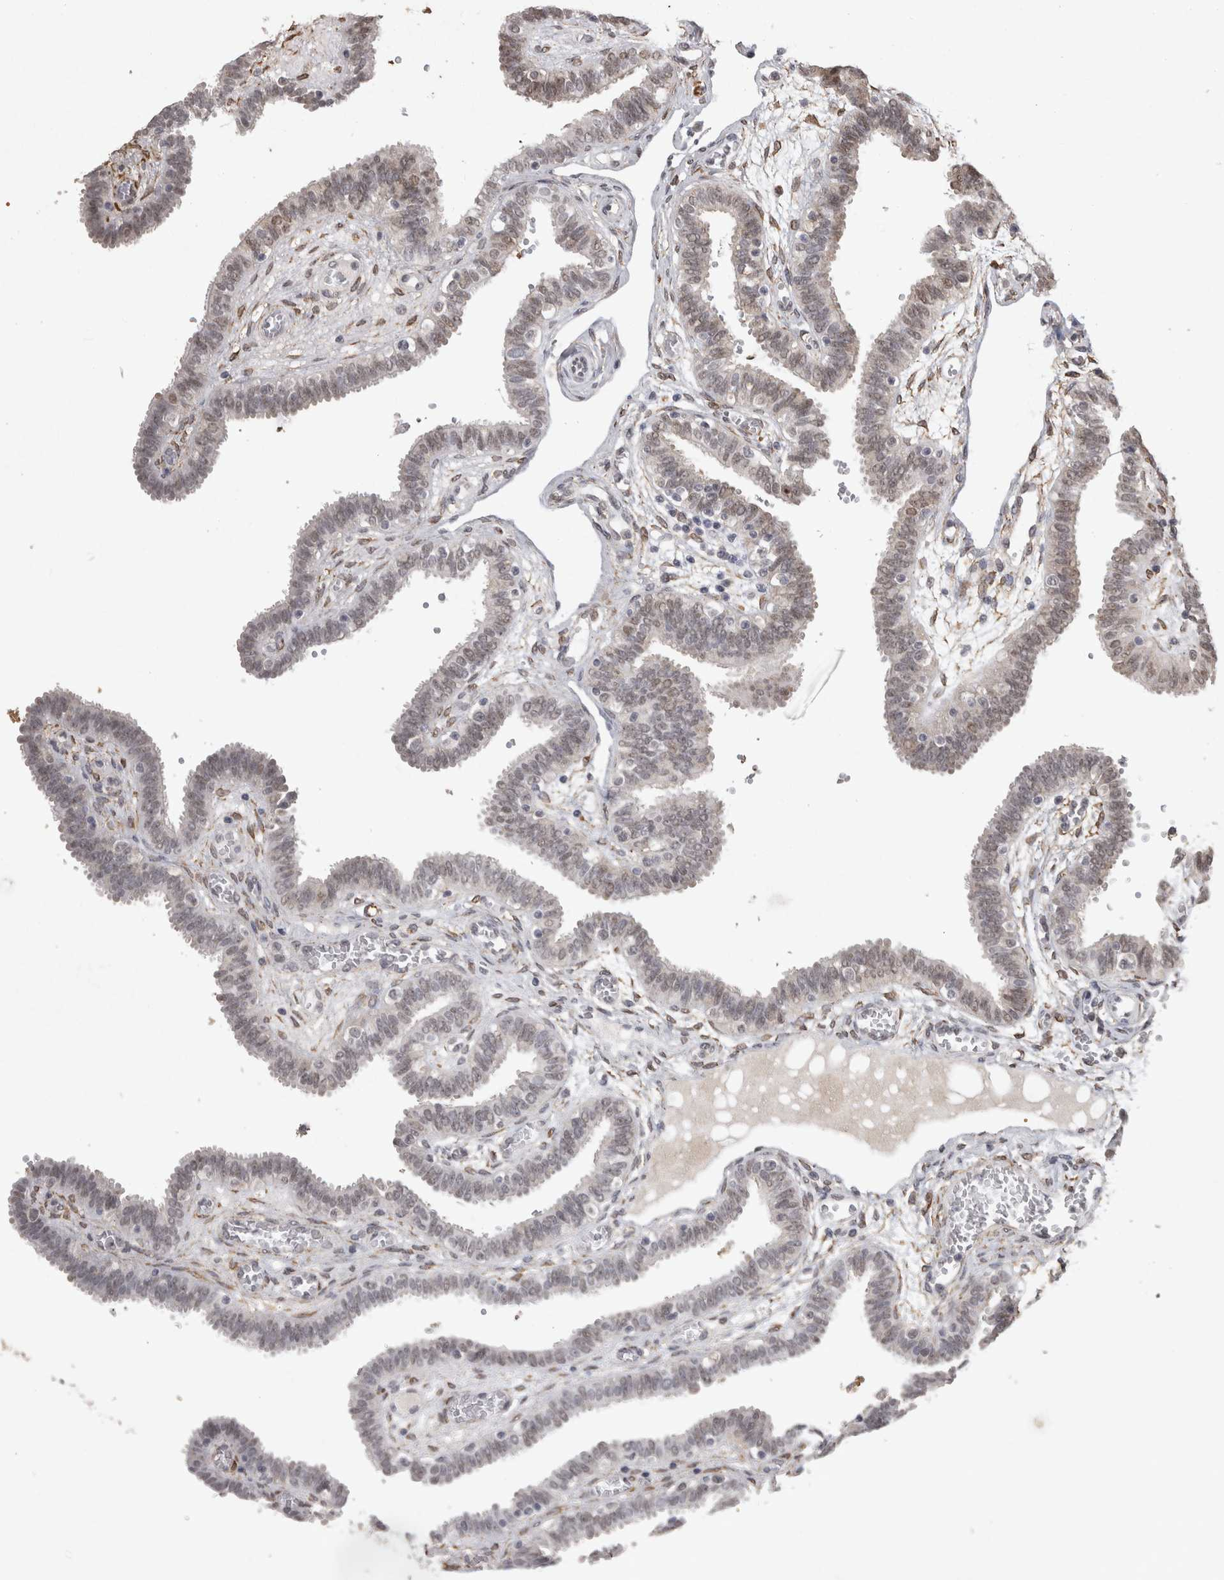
{"staining": {"intensity": "weak", "quantity": "<25%", "location": "nuclear"}, "tissue": "fallopian tube", "cell_type": "Glandular cells", "image_type": "normal", "snomed": [{"axis": "morphology", "description": "Normal tissue, NOS"}, {"axis": "topography", "description": "Fallopian tube"}, {"axis": "topography", "description": "Placenta"}], "caption": "Micrograph shows no significant protein expression in glandular cells of unremarkable fallopian tube. (IHC, brightfield microscopy, high magnification).", "gene": "MEP1A", "patient": {"sex": "female", "age": 32}}